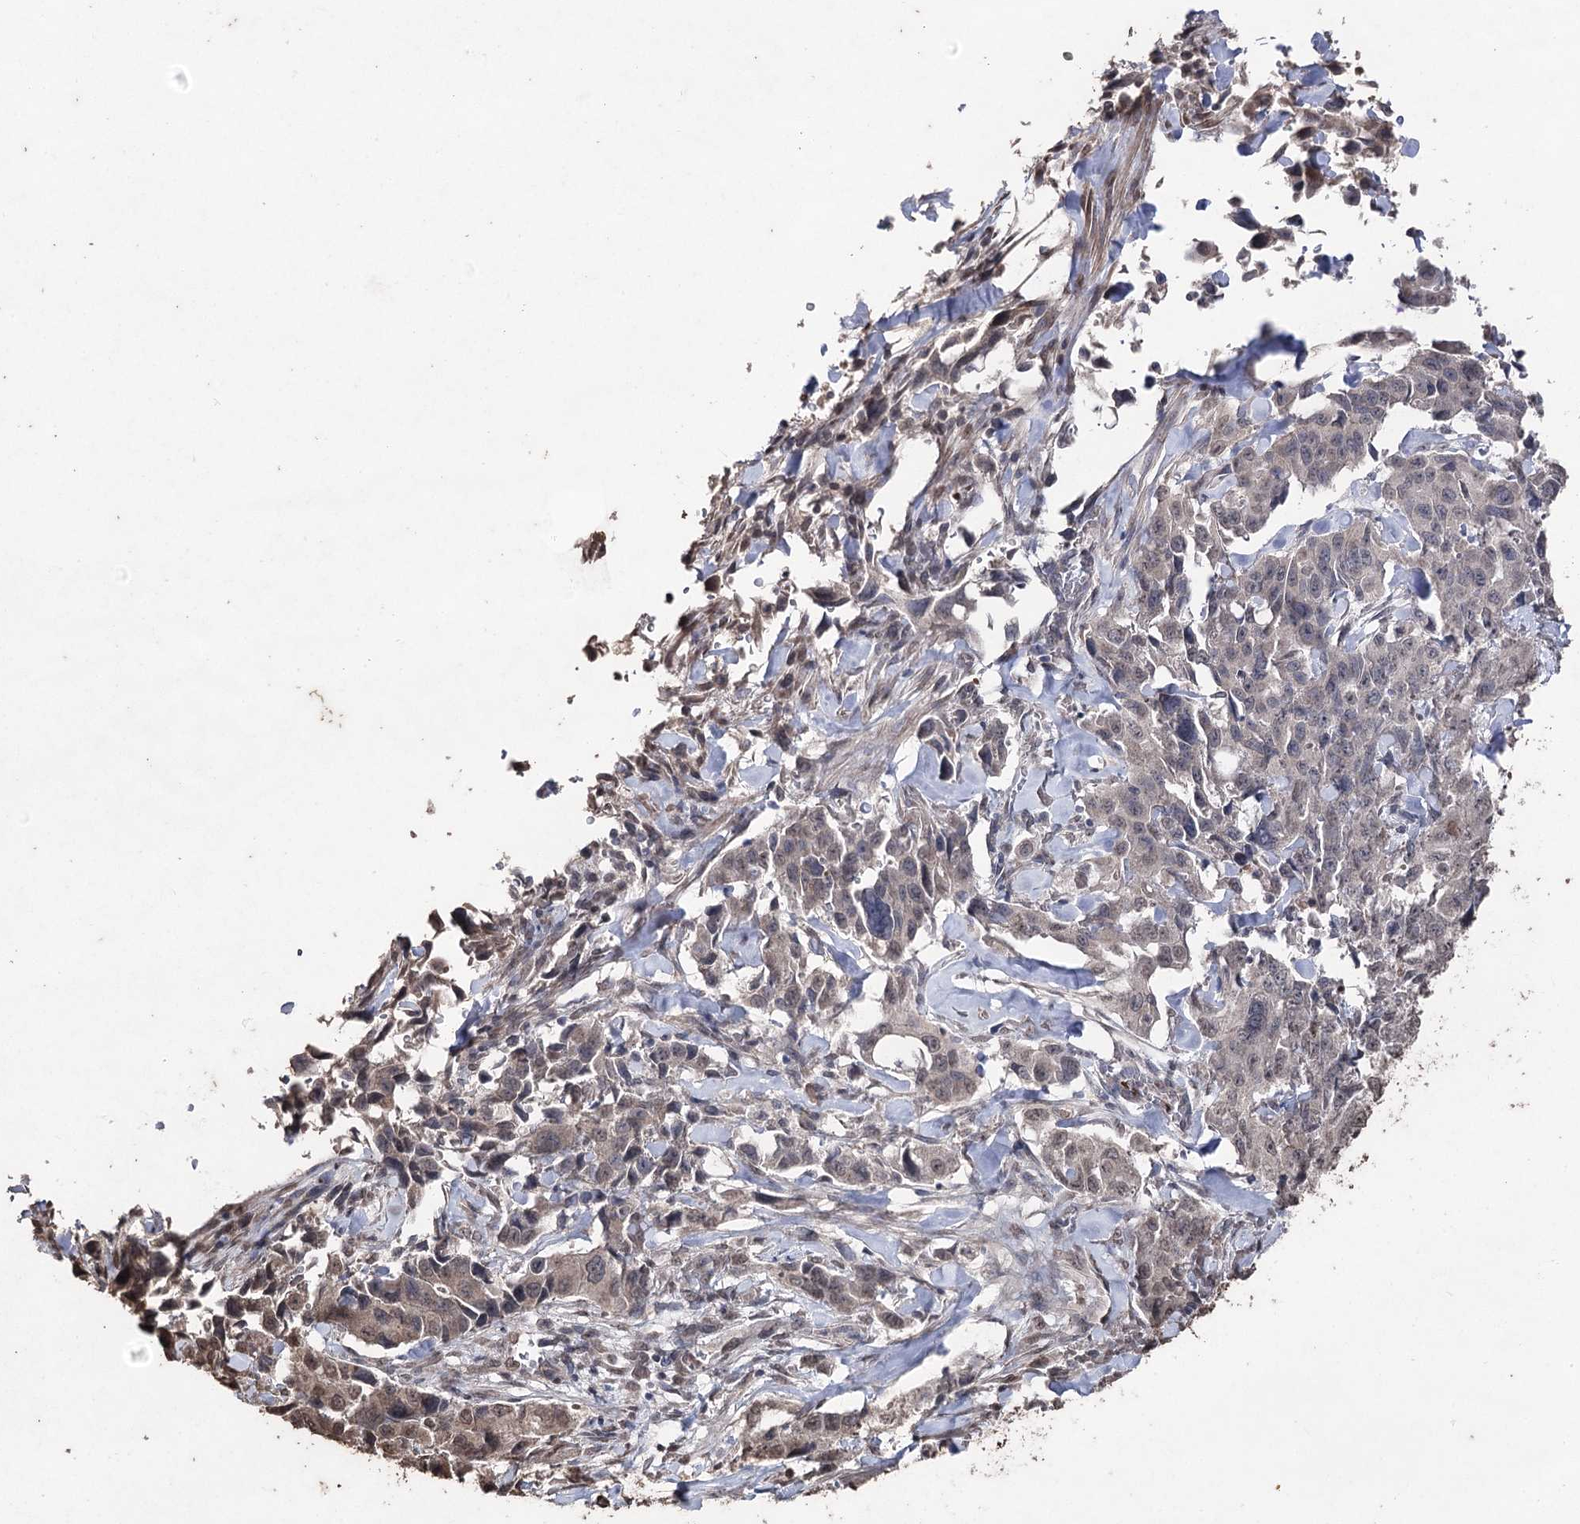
{"staining": {"intensity": "weak", "quantity": "<25%", "location": "cytoplasmic/membranous,nuclear"}, "tissue": "lung cancer", "cell_type": "Tumor cells", "image_type": "cancer", "snomed": [{"axis": "morphology", "description": "Adenocarcinoma, NOS"}, {"axis": "topography", "description": "Lung"}], "caption": "DAB (3,3'-diaminobenzidine) immunohistochemical staining of human lung adenocarcinoma exhibits no significant staining in tumor cells.", "gene": "ATG14", "patient": {"sex": "female", "age": 51}}